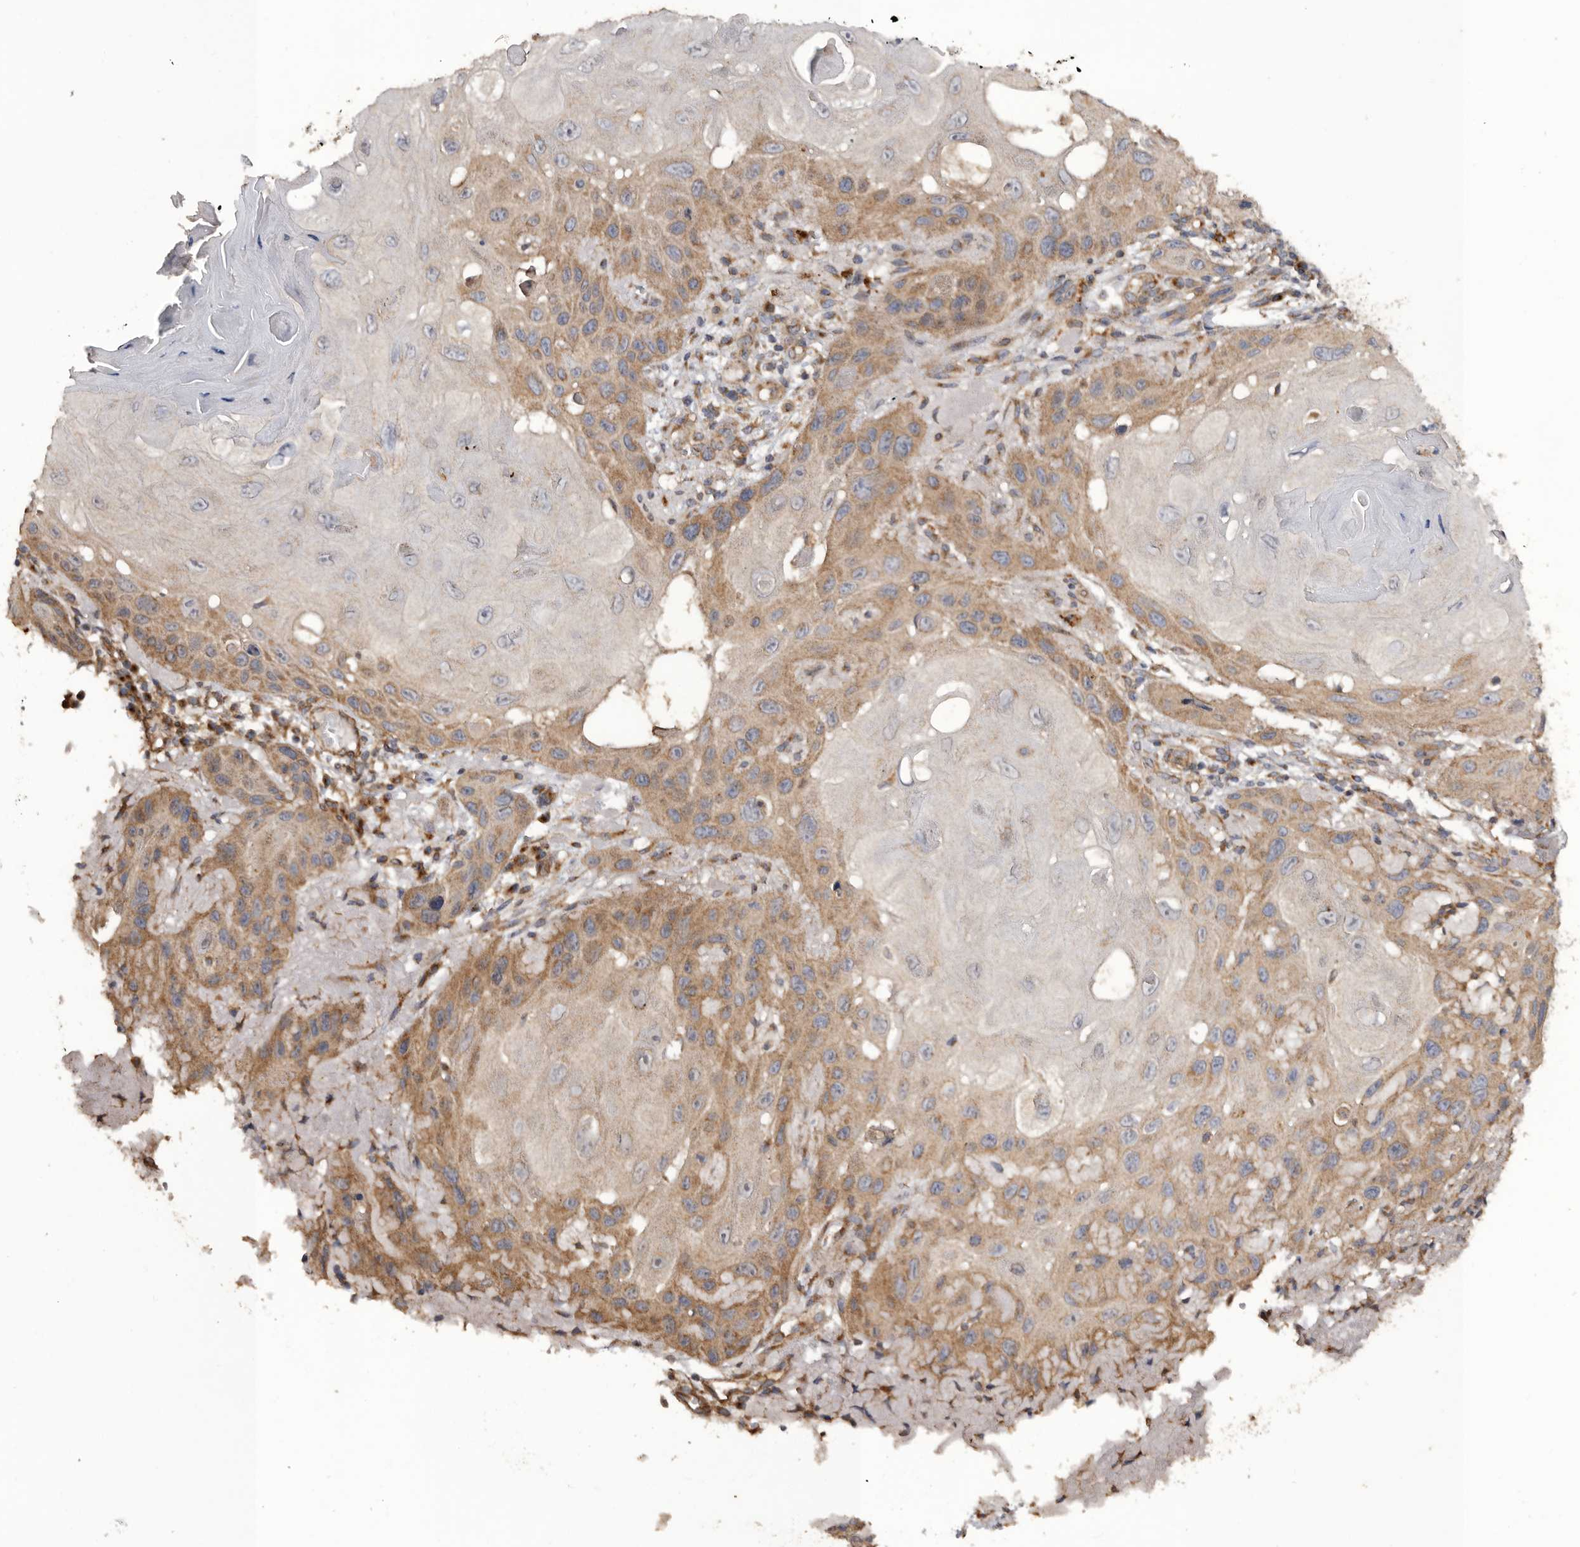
{"staining": {"intensity": "moderate", "quantity": ">75%", "location": "cytoplasmic/membranous"}, "tissue": "skin cancer", "cell_type": "Tumor cells", "image_type": "cancer", "snomed": [{"axis": "morphology", "description": "Normal tissue, NOS"}, {"axis": "morphology", "description": "Squamous cell carcinoma, NOS"}, {"axis": "topography", "description": "Skin"}], "caption": "Moderate cytoplasmic/membranous positivity is identified in about >75% of tumor cells in skin cancer (squamous cell carcinoma).", "gene": "PODXL2", "patient": {"sex": "female", "age": 96}}